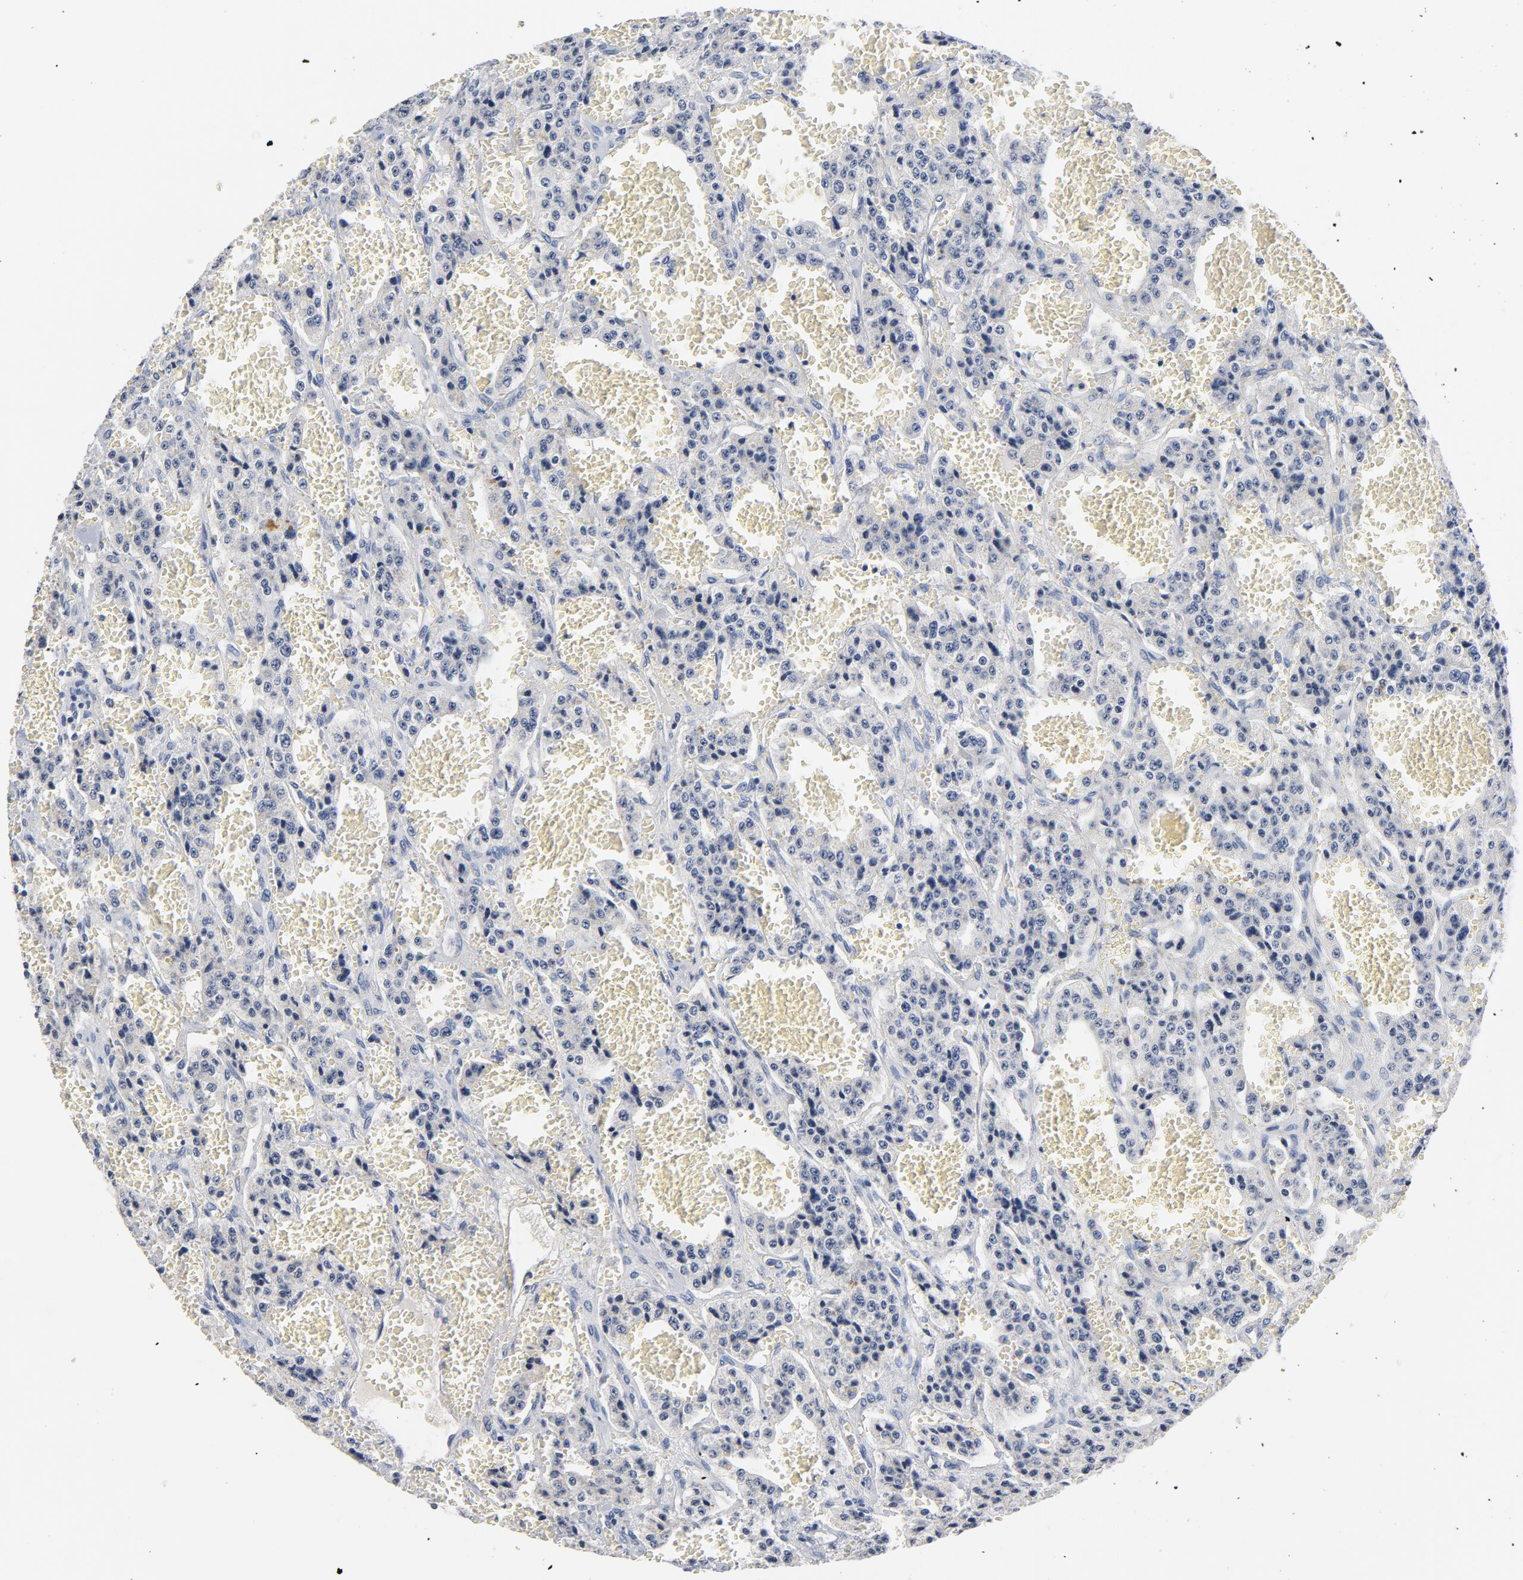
{"staining": {"intensity": "negative", "quantity": "none", "location": "none"}, "tissue": "carcinoid", "cell_type": "Tumor cells", "image_type": "cancer", "snomed": [{"axis": "morphology", "description": "Carcinoid, malignant, NOS"}, {"axis": "topography", "description": "Small intestine"}], "caption": "The immunohistochemistry (IHC) micrograph has no significant staining in tumor cells of carcinoid tissue.", "gene": "ZCCHC13", "patient": {"sex": "male", "age": 52}}